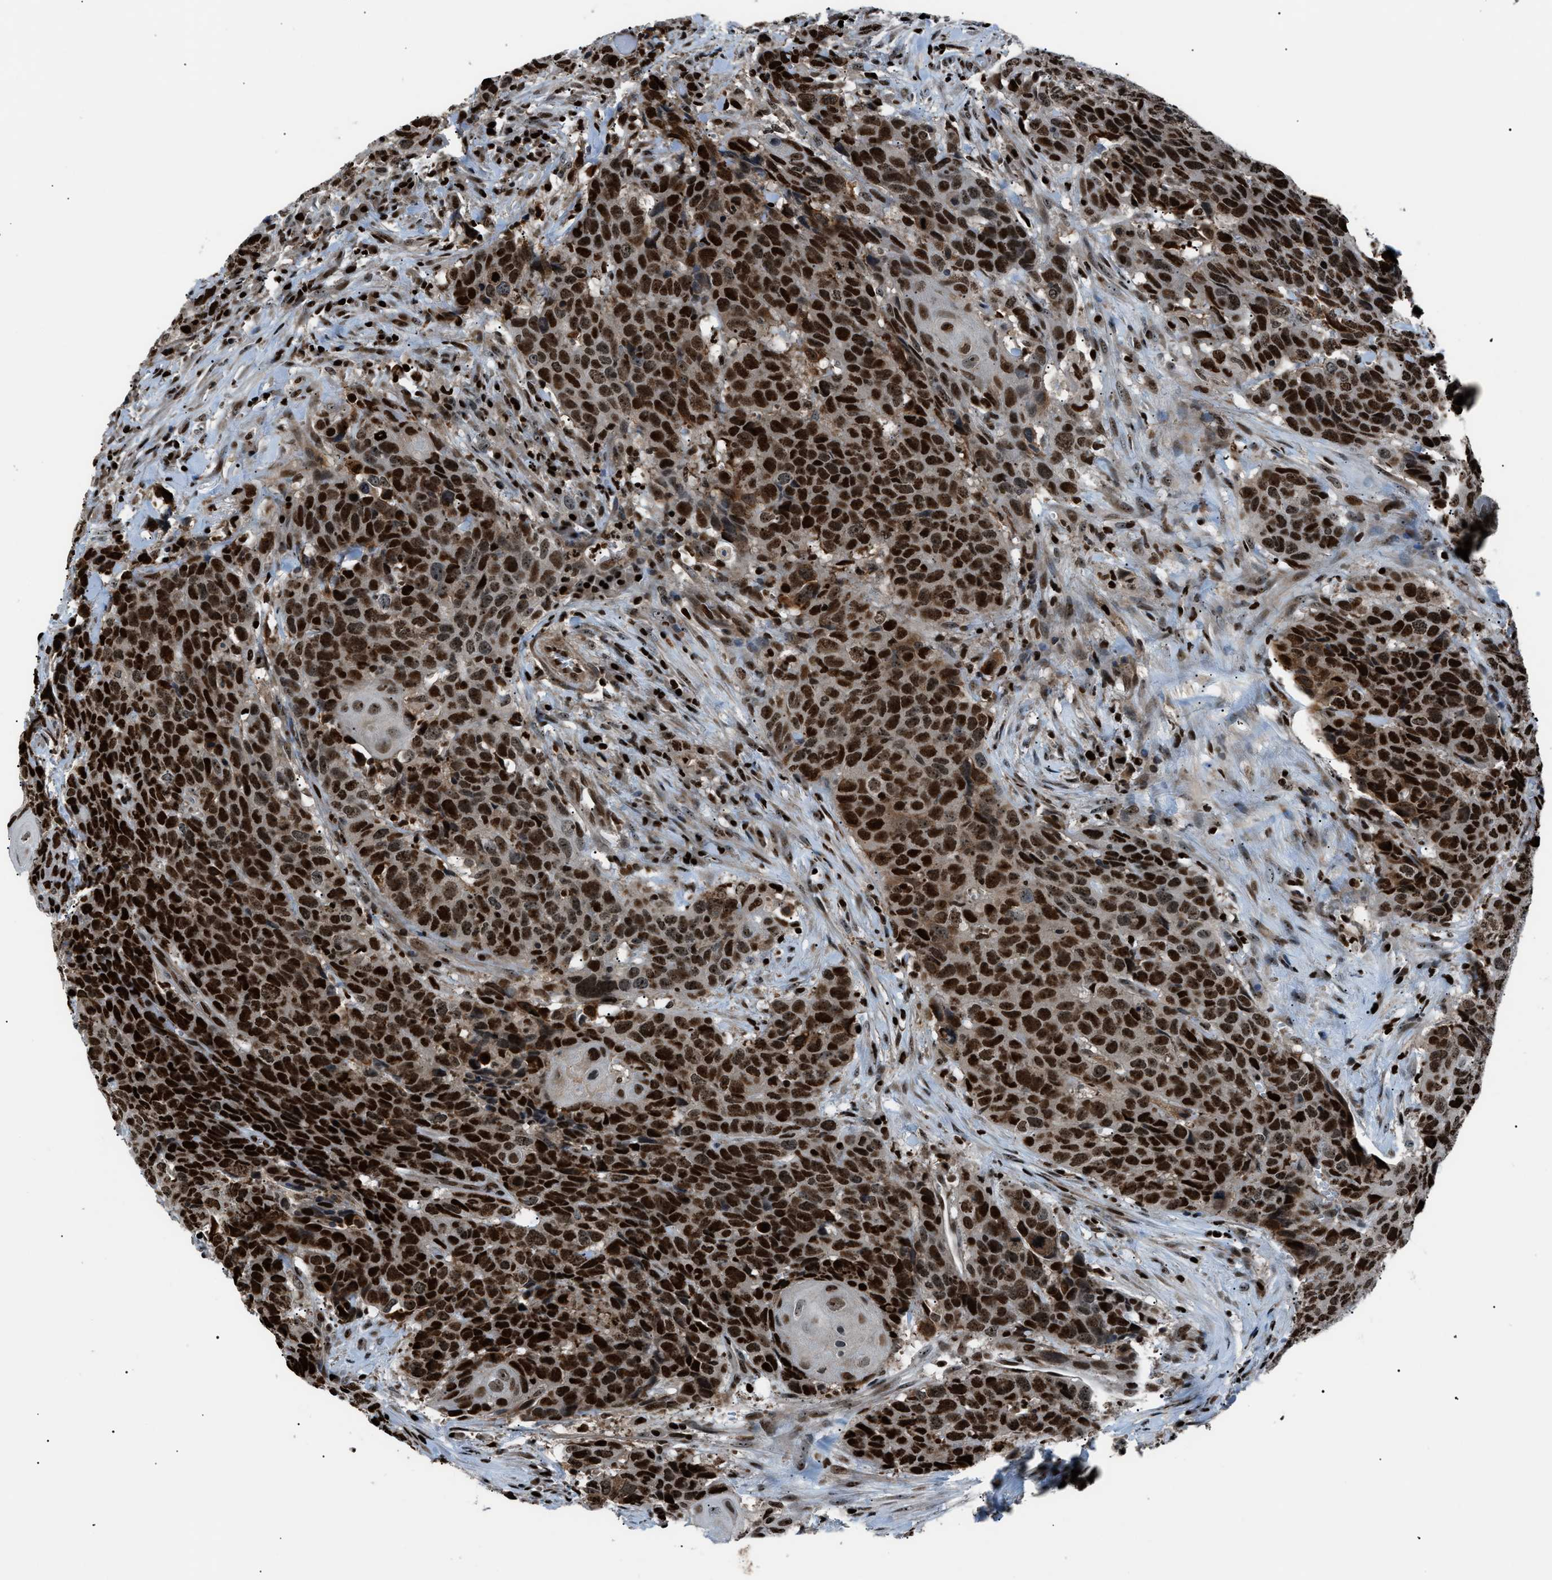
{"staining": {"intensity": "strong", "quantity": ">75%", "location": "nuclear"}, "tissue": "head and neck cancer", "cell_type": "Tumor cells", "image_type": "cancer", "snomed": [{"axis": "morphology", "description": "Squamous cell carcinoma, NOS"}, {"axis": "topography", "description": "Head-Neck"}], "caption": "Human head and neck cancer (squamous cell carcinoma) stained with a protein marker displays strong staining in tumor cells.", "gene": "PRKX", "patient": {"sex": "male", "age": 66}}